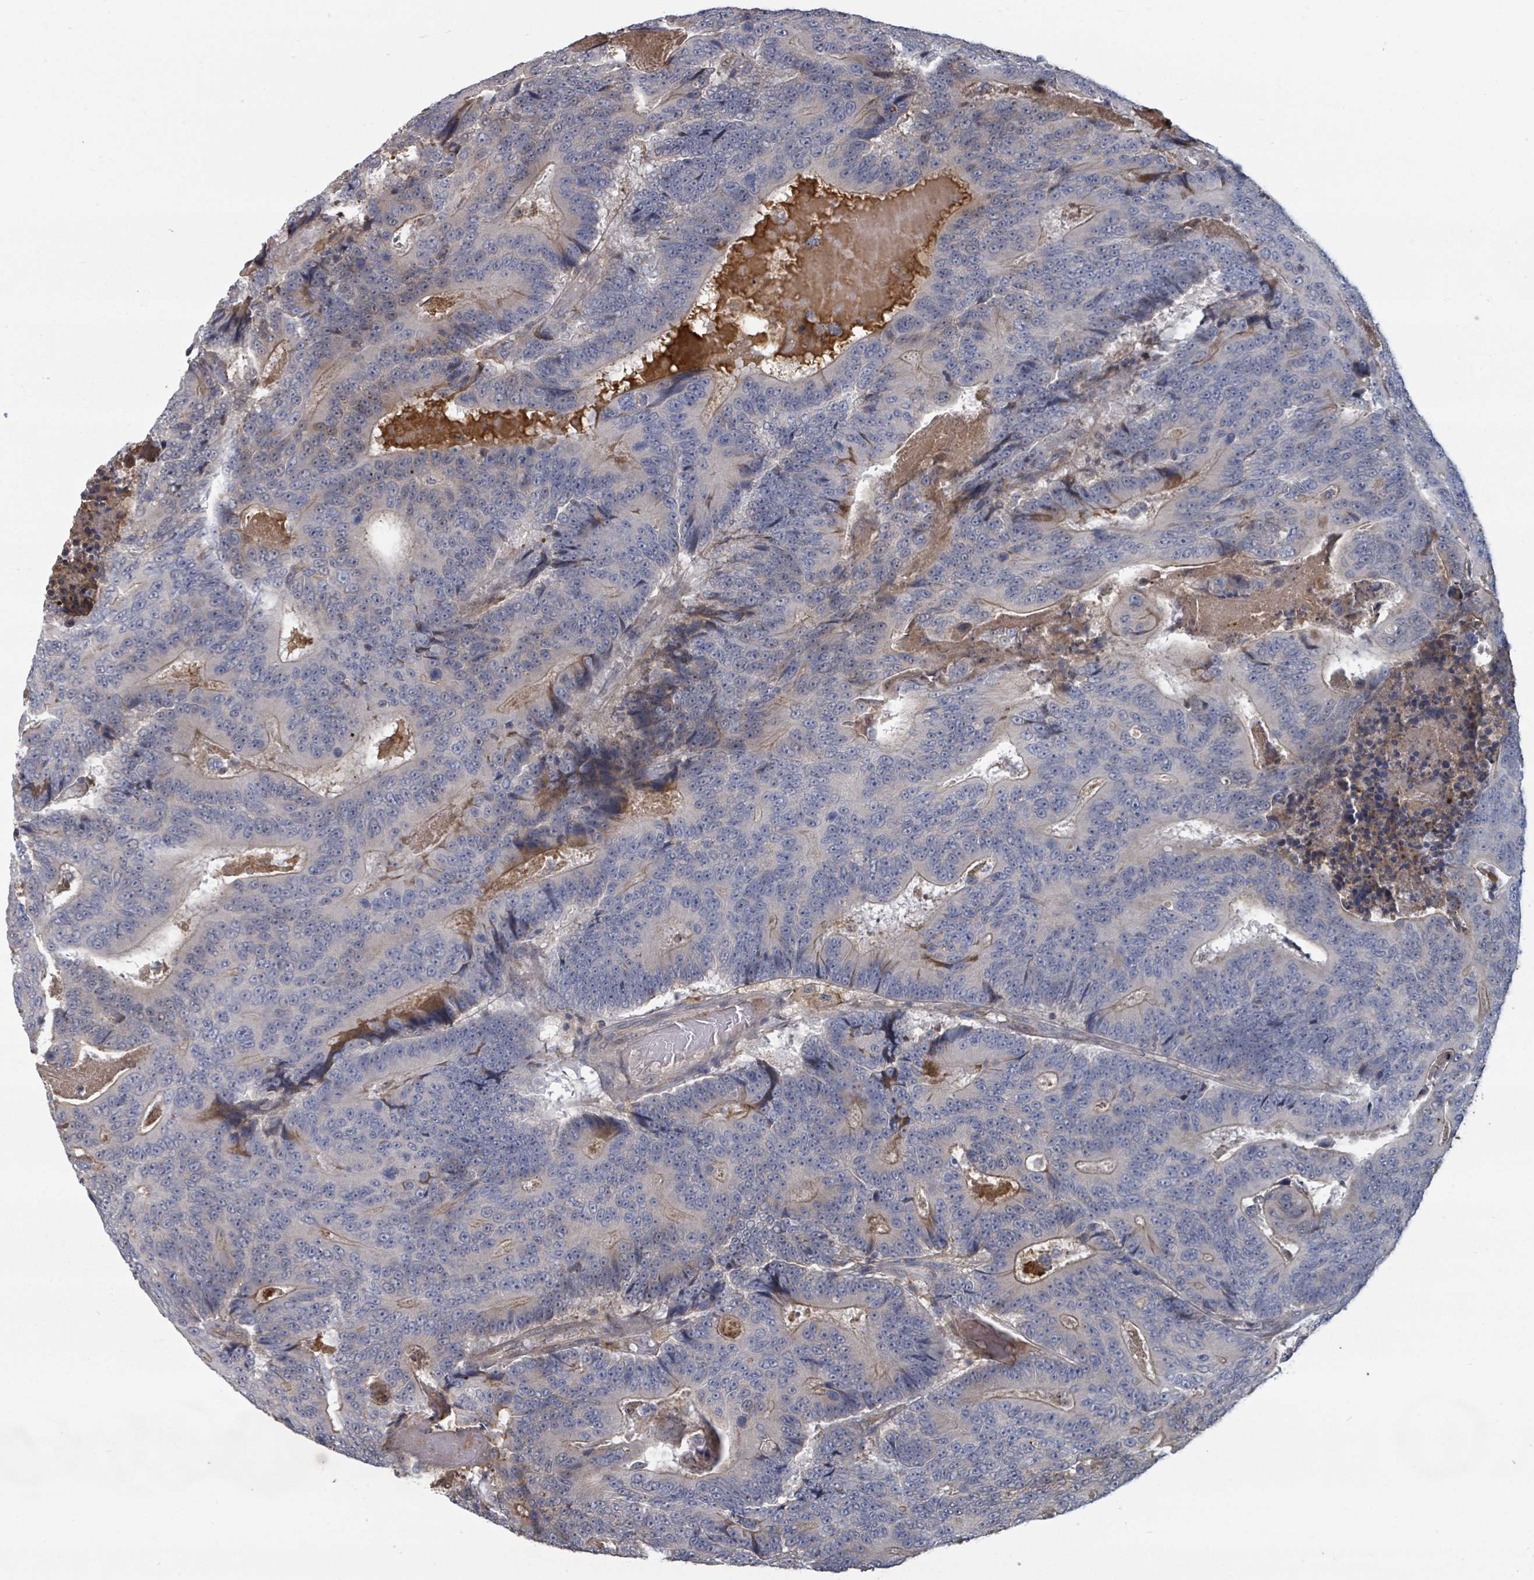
{"staining": {"intensity": "weak", "quantity": "<25%", "location": "cytoplasmic/membranous"}, "tissue": "colorectal cancer", "cell_type": "Tumor cells", "image_type": "cancer", "snomed": [{"axis": "morphology", "description": "Adenocarcinoma, NOS"}, {"axis": "topography", "description": "Colon"}], "caption": "DAB (3,3'-diaminobenzidine) immunohistochemical staining of adenocarcinoma (colorectal) exhibits no significant staining in tumor cells.", "gene": "GABBR1", "patient": {"sex": "male", "age": 83}}